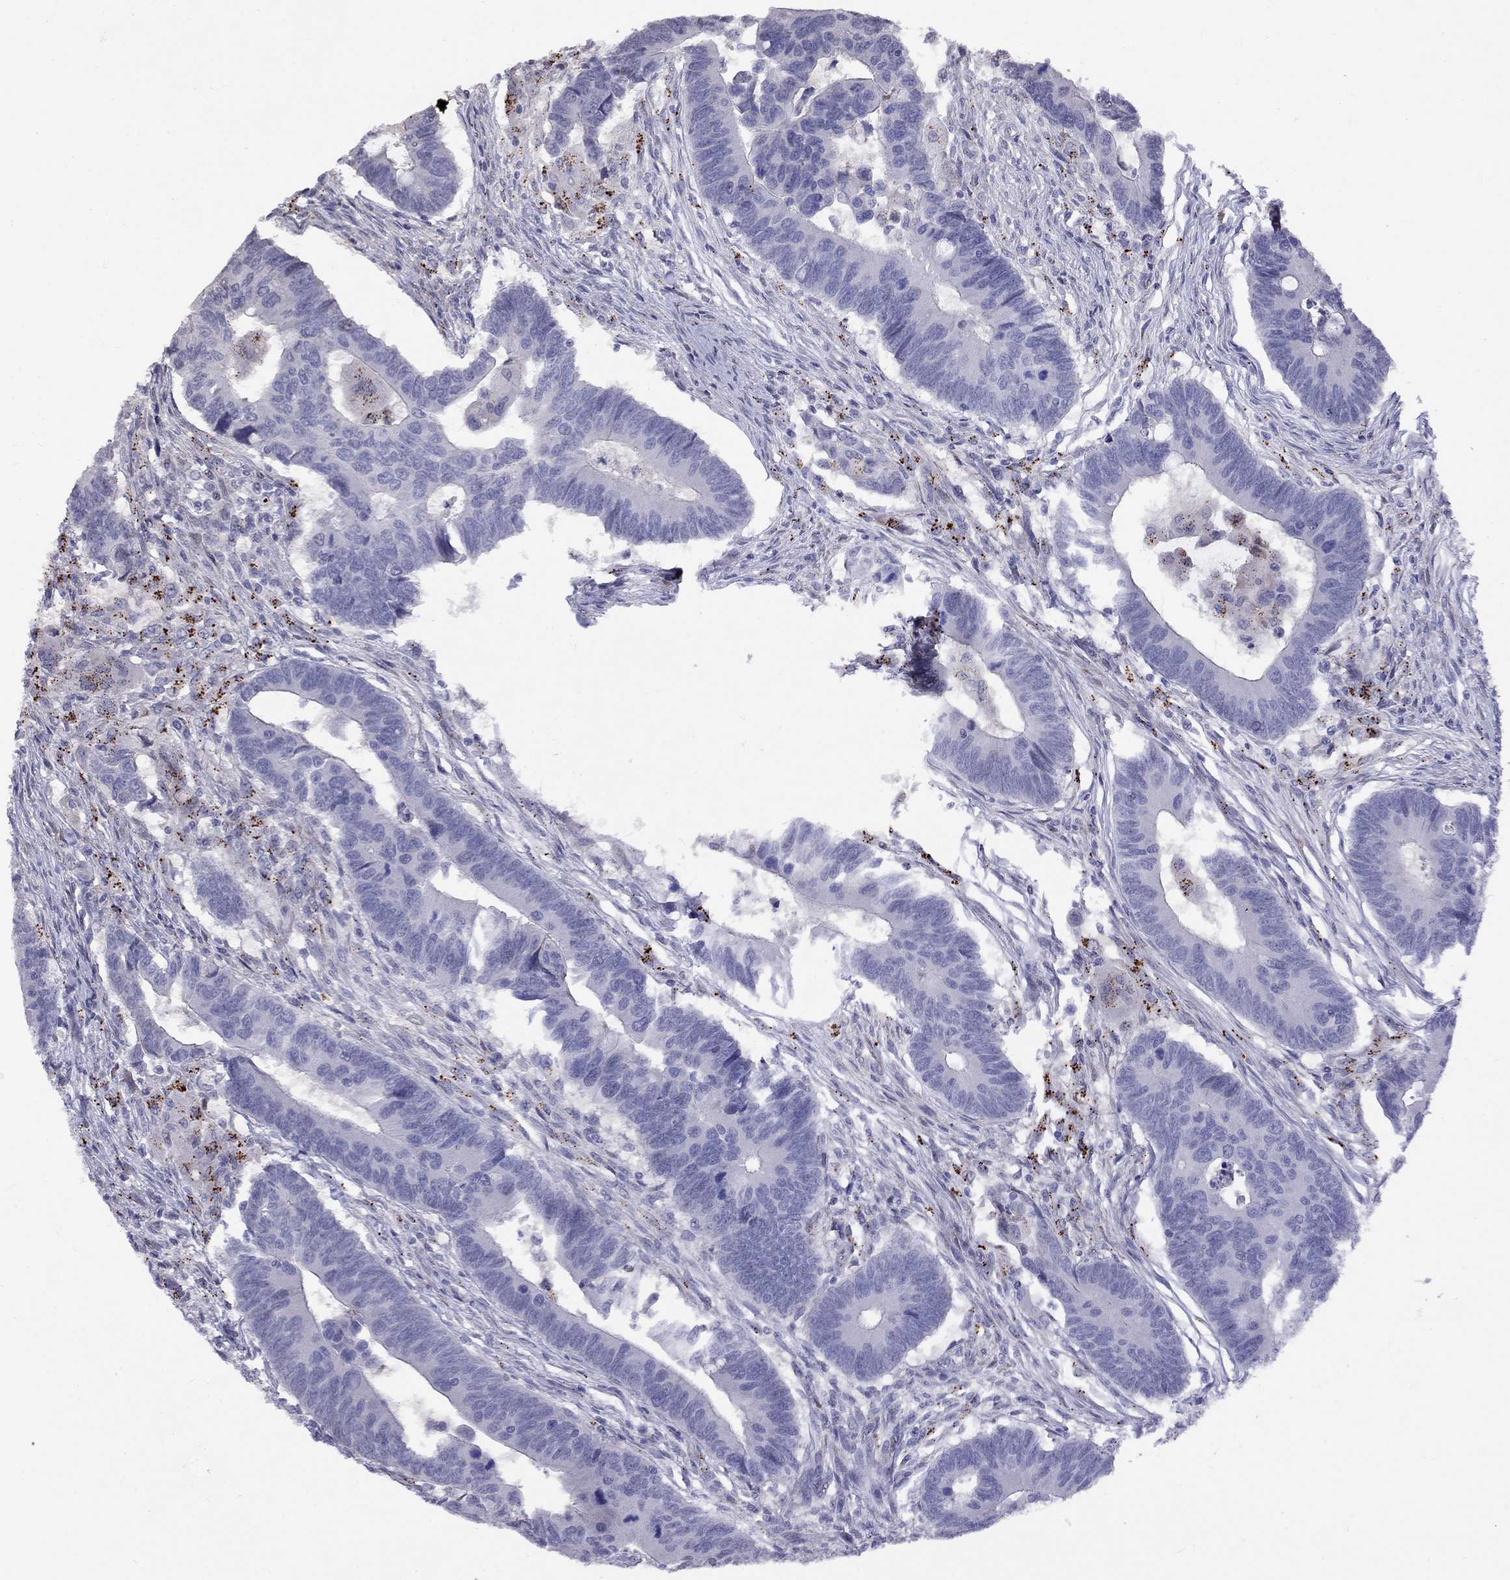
{"staining": {"intensity": "negative", "quantity": "none", "location": "none"}, "tissue": "colorectal cancer", "cell_type": "Tumor cells", "image_type": "cancer", "snomed": [{"axis": "morphology", "description": "Adenocarcinoma, NOS"}, {"axis": "topography", "description": "Rectum"}], "caption": "Colorectal adenocarcinoma was stained to show a protein in brown. There is no significant expression in tumor cells.", "gene": "MAGEB4", "patient": {"sex": "male", "age": 67}}